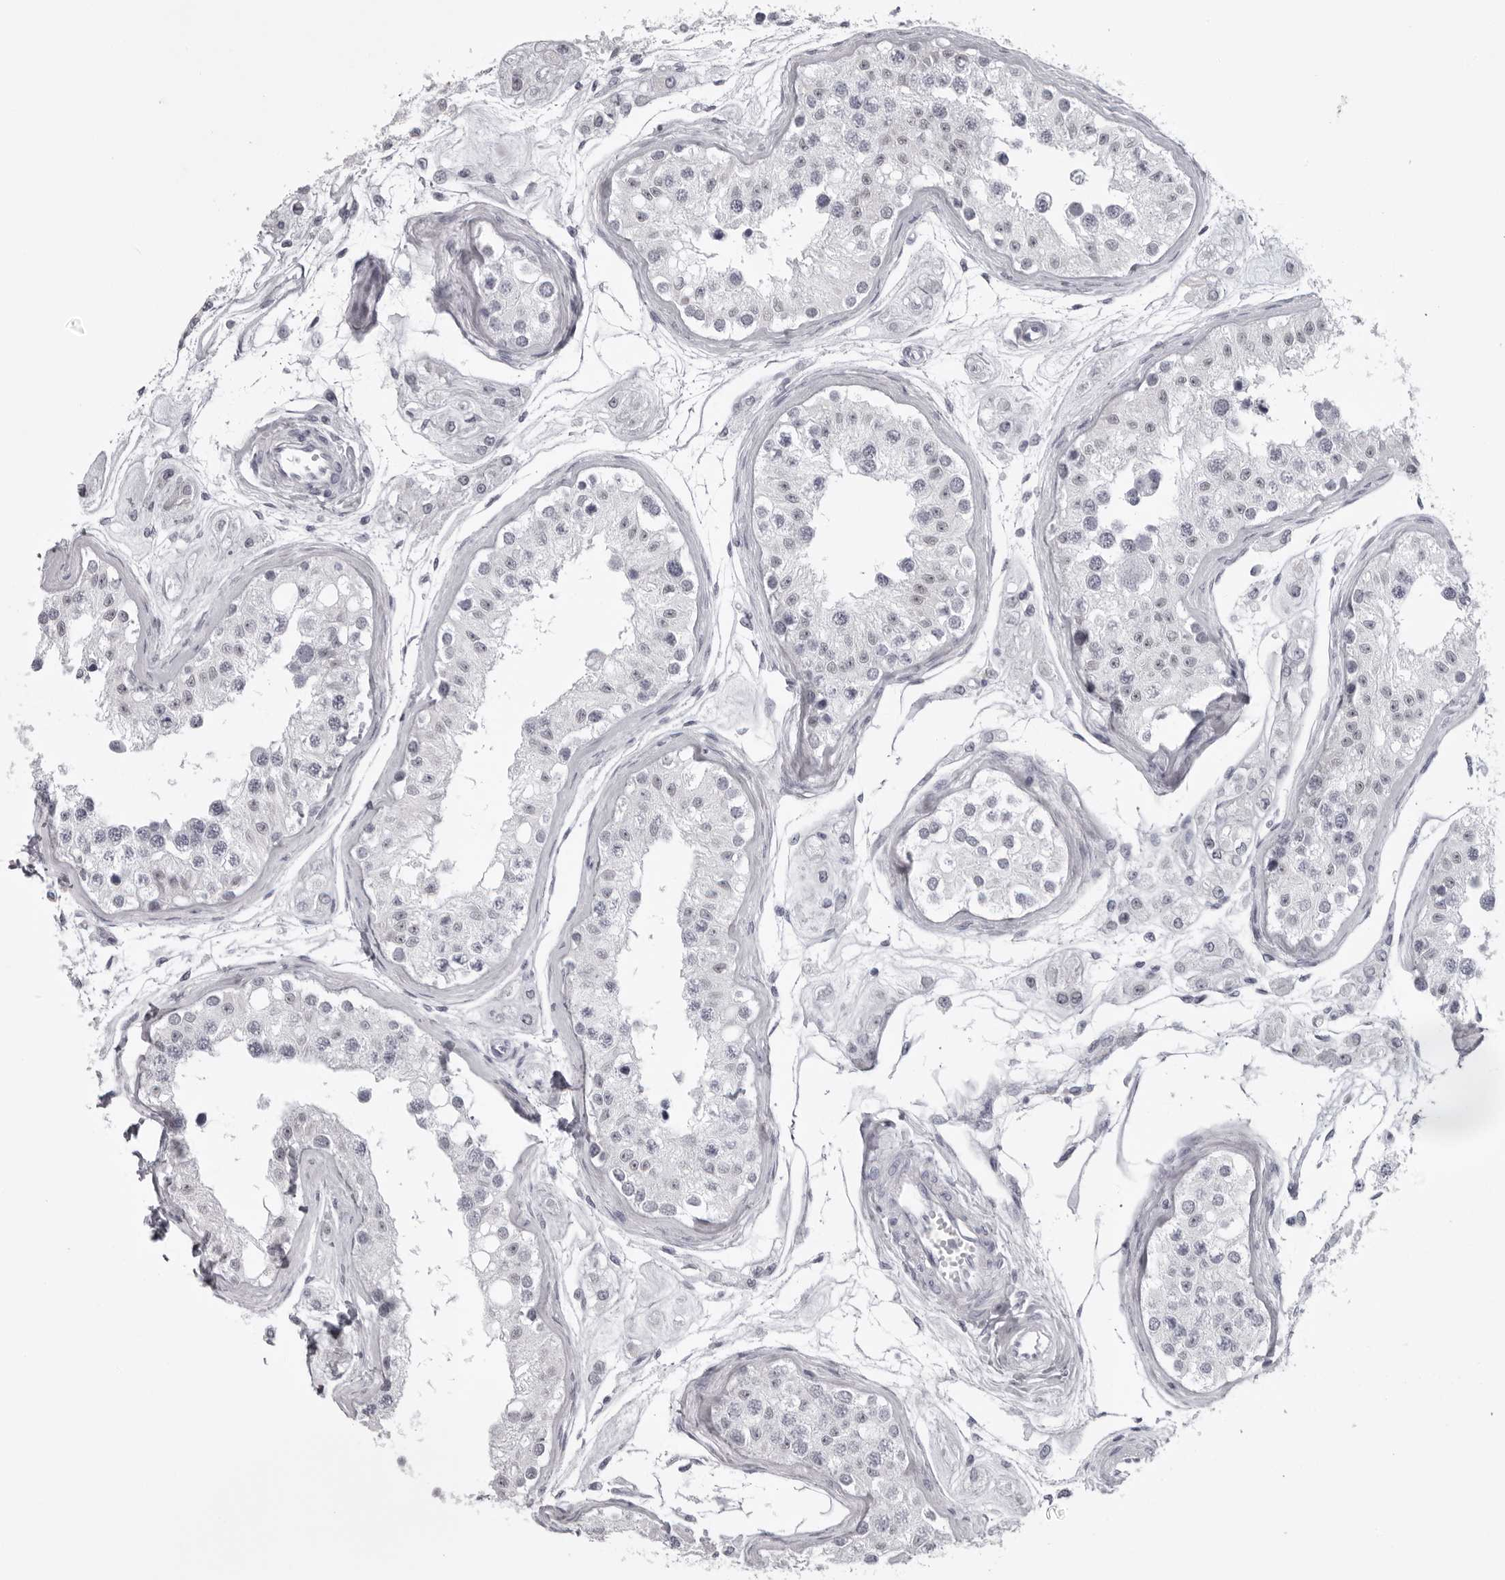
{"staining": {"intensity": "negative", "quantity": "none", "location": "none"}, "tissue": "testis", "cell_type": "Cells in seminiferous ducts", "image_type": "normal", "snomed": [{"axis": "morphology", "description": "Normal tissue, NOS"}, {"axis": "morphology", "description": "Adenocarcinoma, metastatic, NOS"}, {"axis": "topography", "description": "Testis"}], "caption": "Immunohistochemistry (IHC) of benign testis reveals no positivity in cells in seminiferous ducts.", "gene": "UROD", "patient": {"sex": "male", "age": 26}}